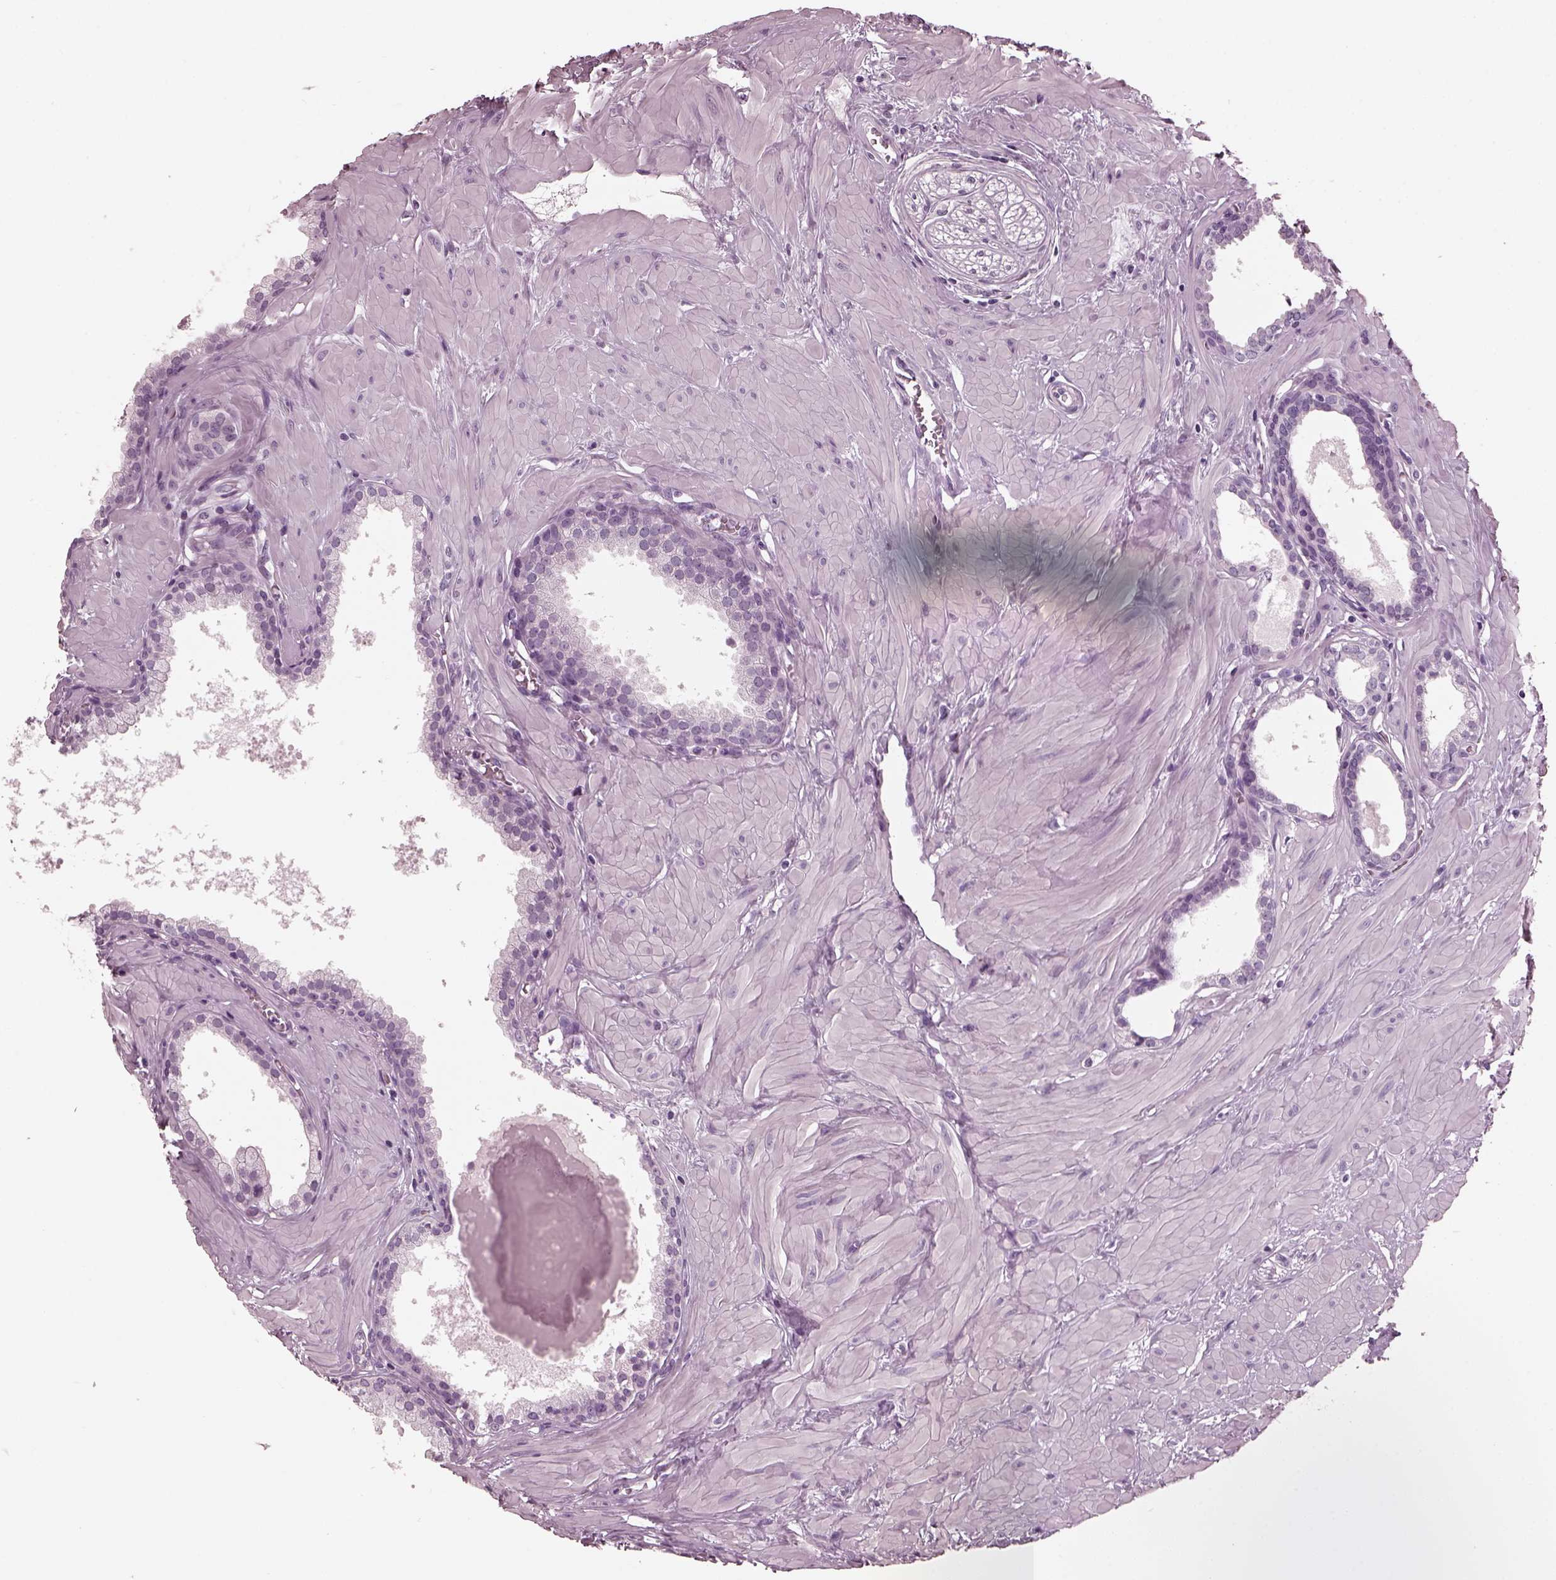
{"staining": {"intensity": "negative", "quantity": "none", "location": "none"}, "tissue": "prostate", "cell_type": "Glandular cells", "image_type": "normal", "snomed": [{"axis": "morphology", "description": "Normal tissue, NOS"}, {"axis": "topography", "description": "Prostate"}], "caption": "This is a photomicrograph of immunohistochemistry (IHC) staining of unremarkable prostate, which shows no staining in glandular cells.", "gene": "RCVRN", "patient": {"sex": "male", "age": 48}}